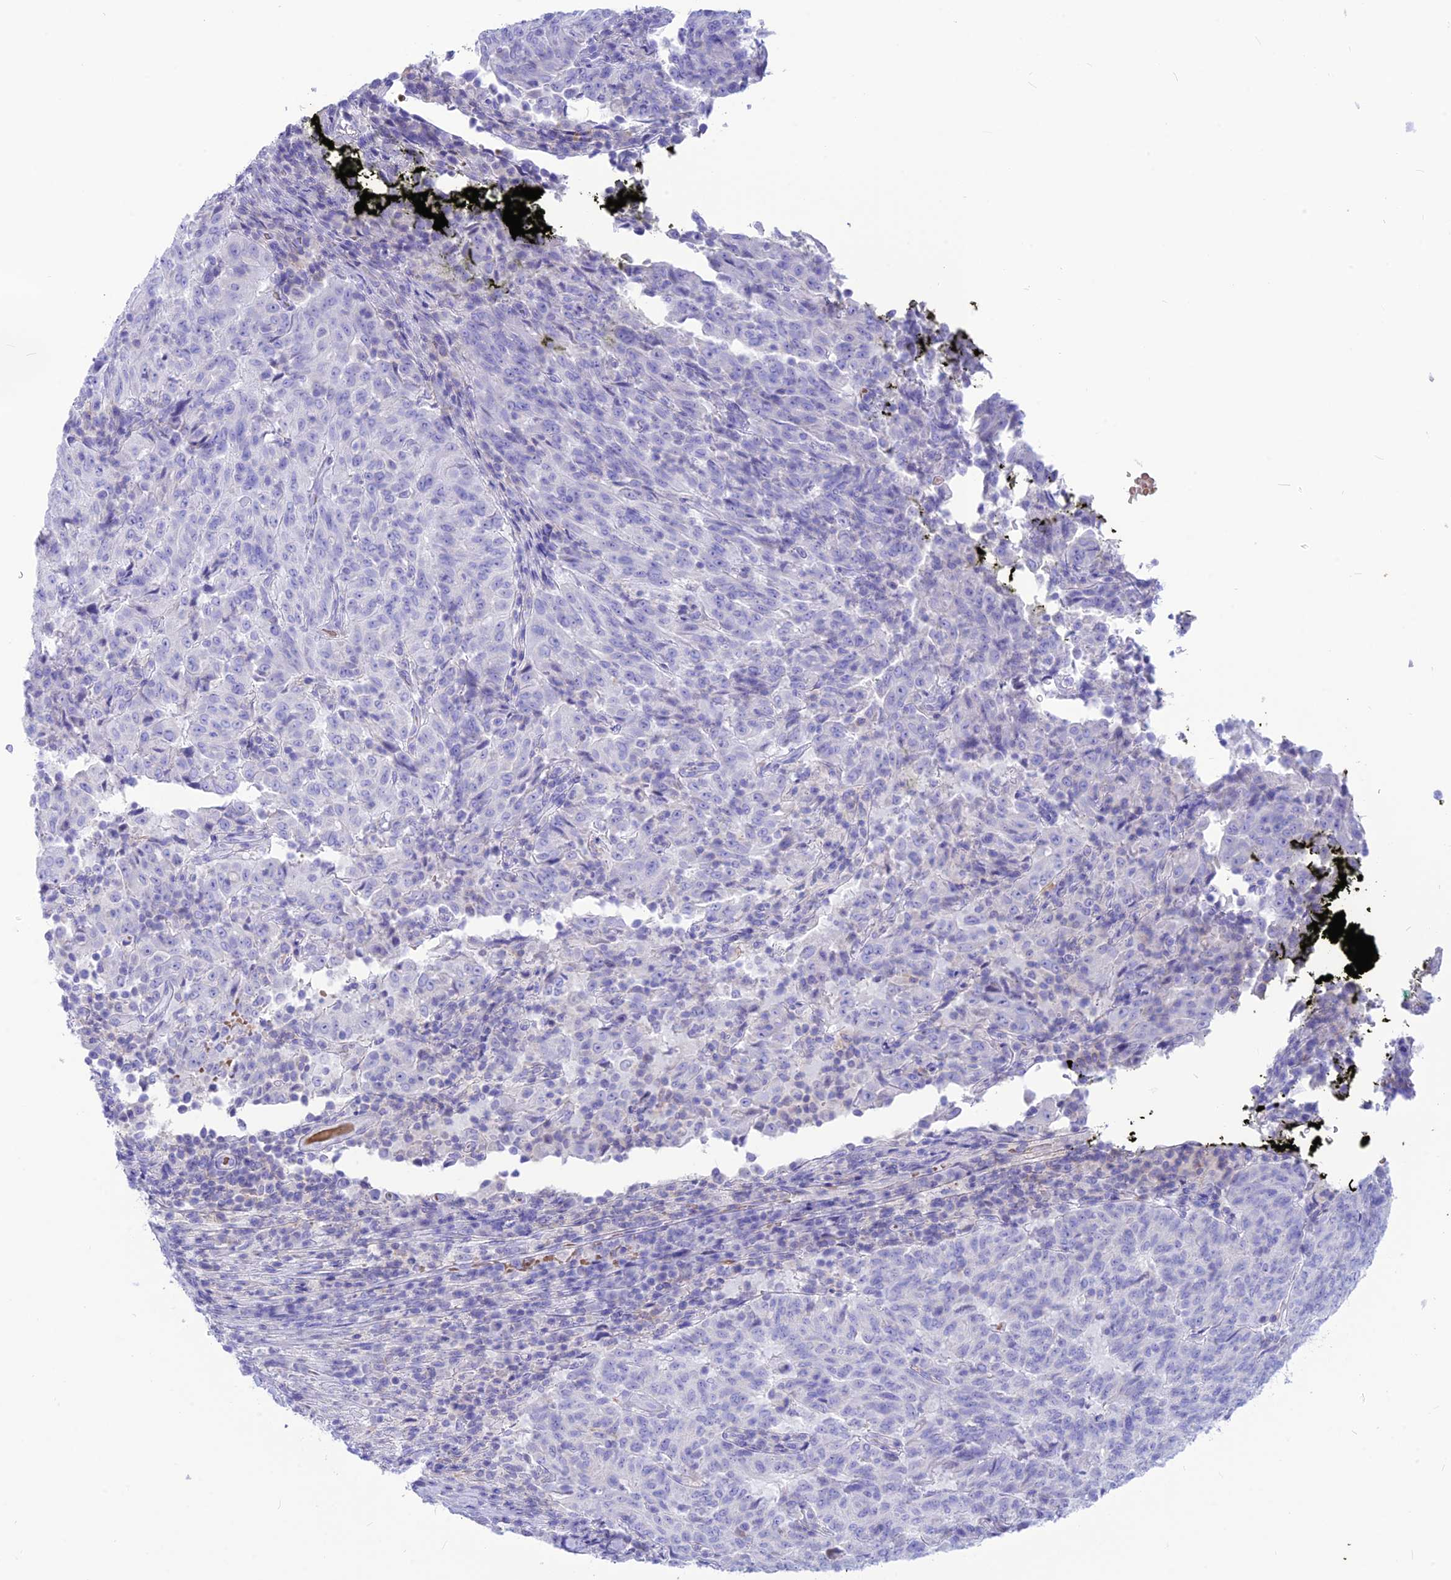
{"staining": {"intensity": "negative", "quantity": "none", "location": "none"}, "tissue": "pancreatic cancer", "cell_type": "Tumor cells", "image_type": "cancer", "snomed": [{"axis": "morphology", "description": "Adenocarcinoma, NOS"}, {"axis": "topography", "description": "Pancreas"}], "caption": "The histopathology image exhibits no significant staining in tumor cells of pancreatic cancer.", "gene": "GLYATL1", "patient": {"sex": "male", "age": 63}}